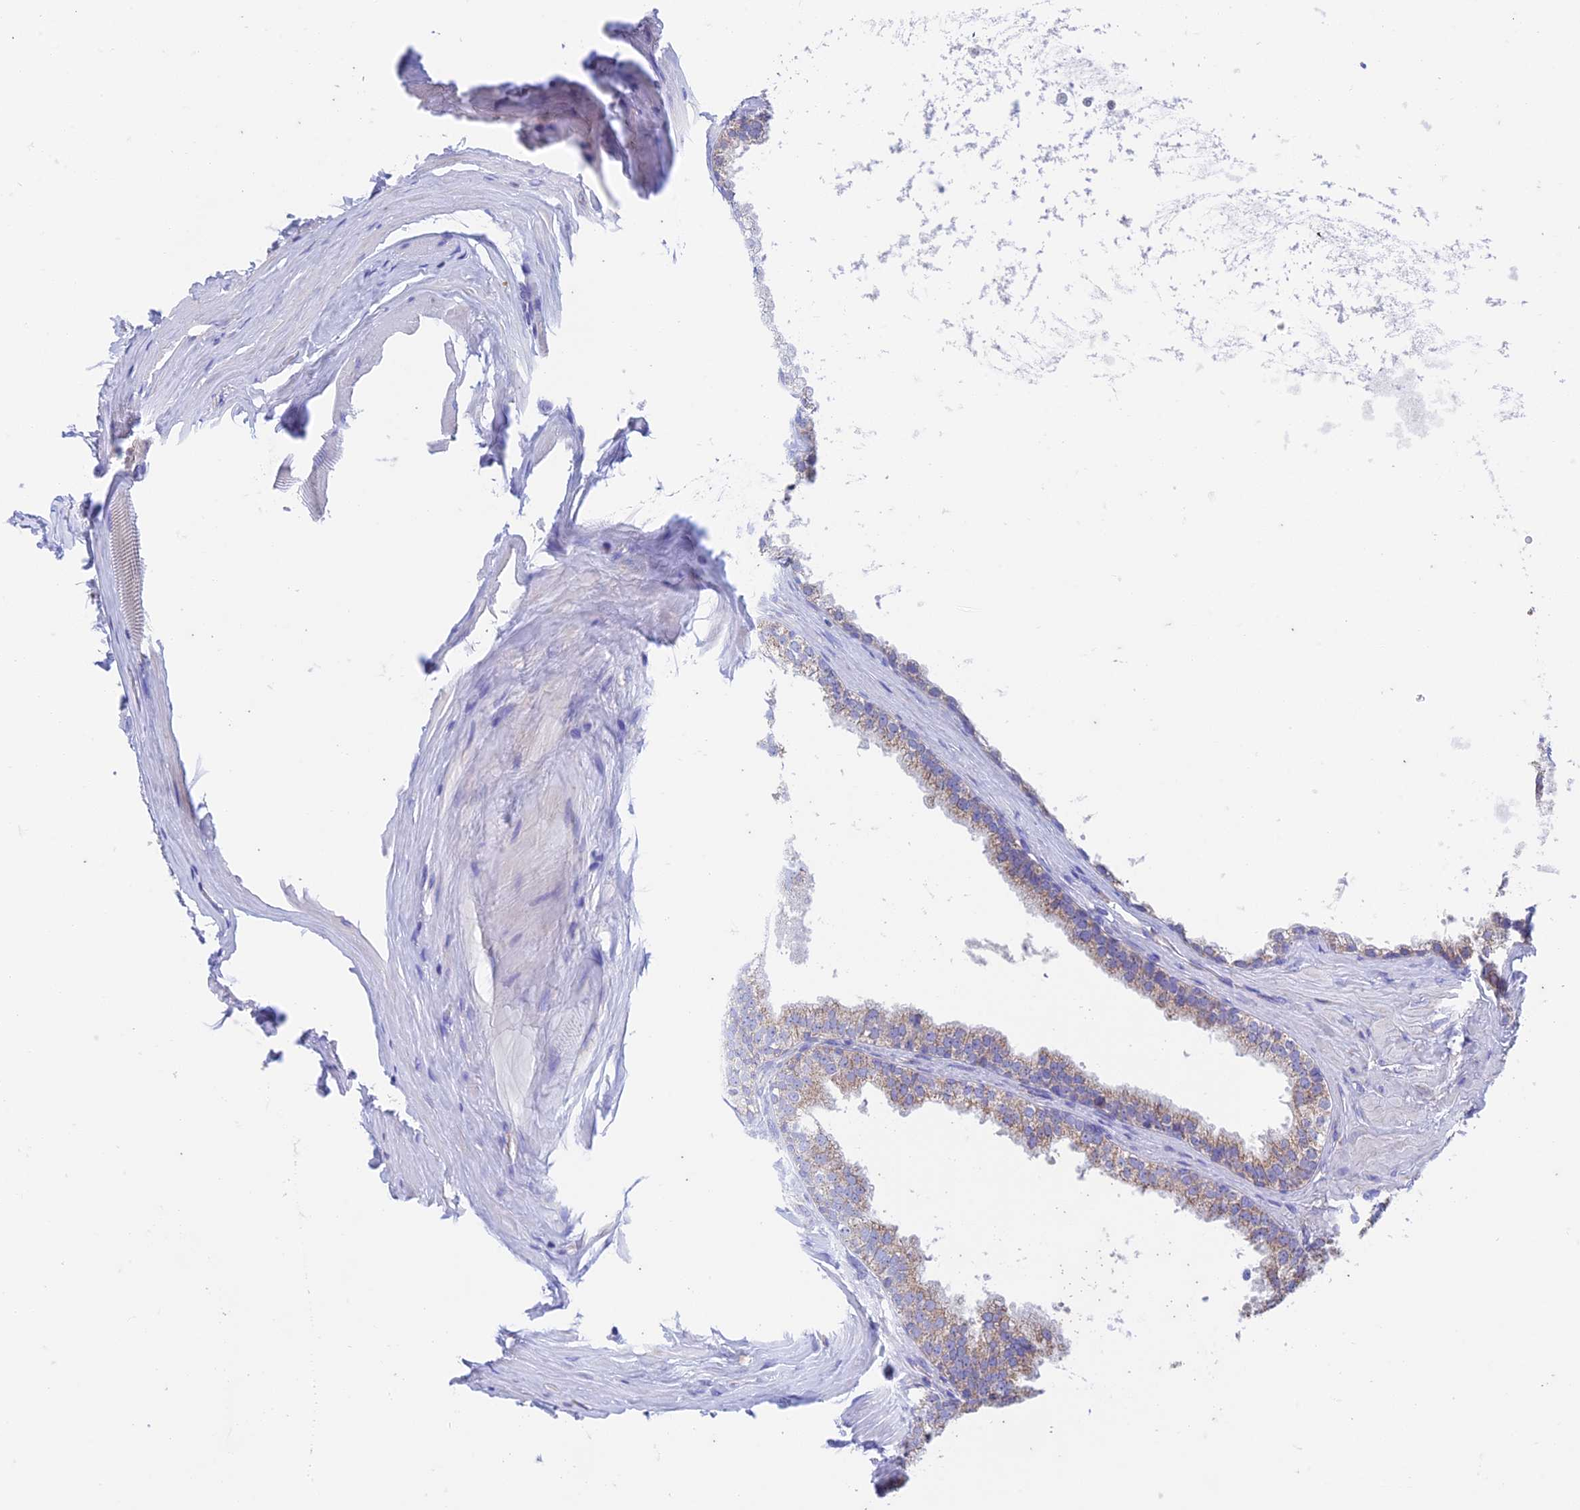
{"staining": {"intensity": "moderate", "quantity": "25%-75%", "location": "cytoplasmic/membranous"}, "tissue": "prostate", "cell_type": "Glandular cells", "image_type": "normal", "snomed": [{"axis": "morphology", "description": "Normal tissue, NOS"}, {"axis": "topography", "description": "Prostate"}], "caption": "Glandular cells exhibit medium levels of moderate cytoplasmic/membranous staining in about 25%-75% of cells in unremarkable prostate. The protein is stained brown, and the nuclei are stained in blue (DAB IHC with brightfield microscopy, high magnification).", "gene": "ZNF181", "patient": {"sex": "male", "age": 60}}